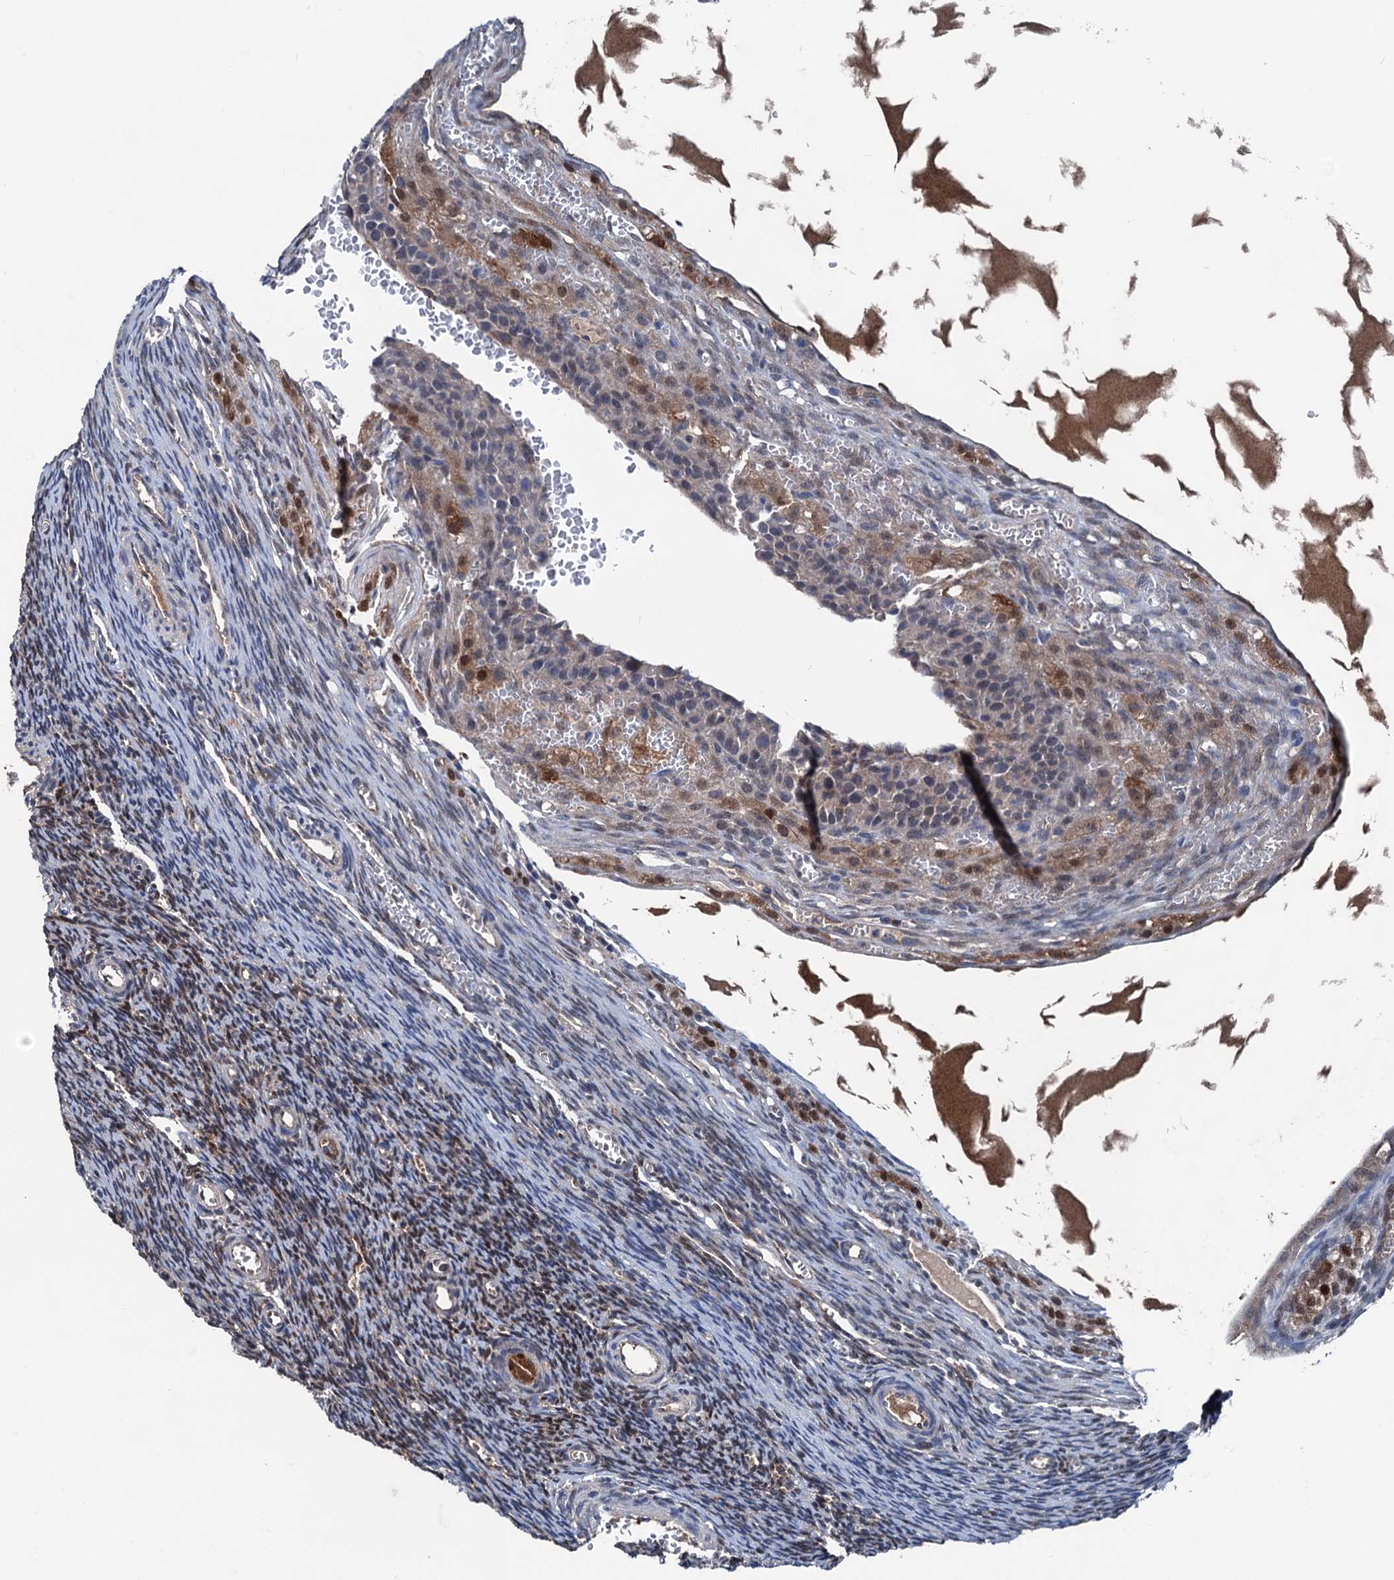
{"staining": {"intensity": "moderate", "quantity": ">75%", "location": "cytoplasmic/membranous"}, "tissue": "ovary", "cell_type": "Follicle cells", "image_type": "normal", "snomed": [{"axis": "morphology", "description": "Normal tissue, NOS"}, {"axis": "topography", "description": "Ovary"}], "caption": "Moderate cytoplasmic/membranous positivity is present in approximately >75% of follicle cells in unremarkable ovary. The protein of interest is stained brown, and the nuclei are stained in blue (DAB (3,3'-diaminobenzidine) IHC with brightfield microscopy, high magnification).", "gene": "GLO1", "patient": {"sex": "female", "age": 39}}